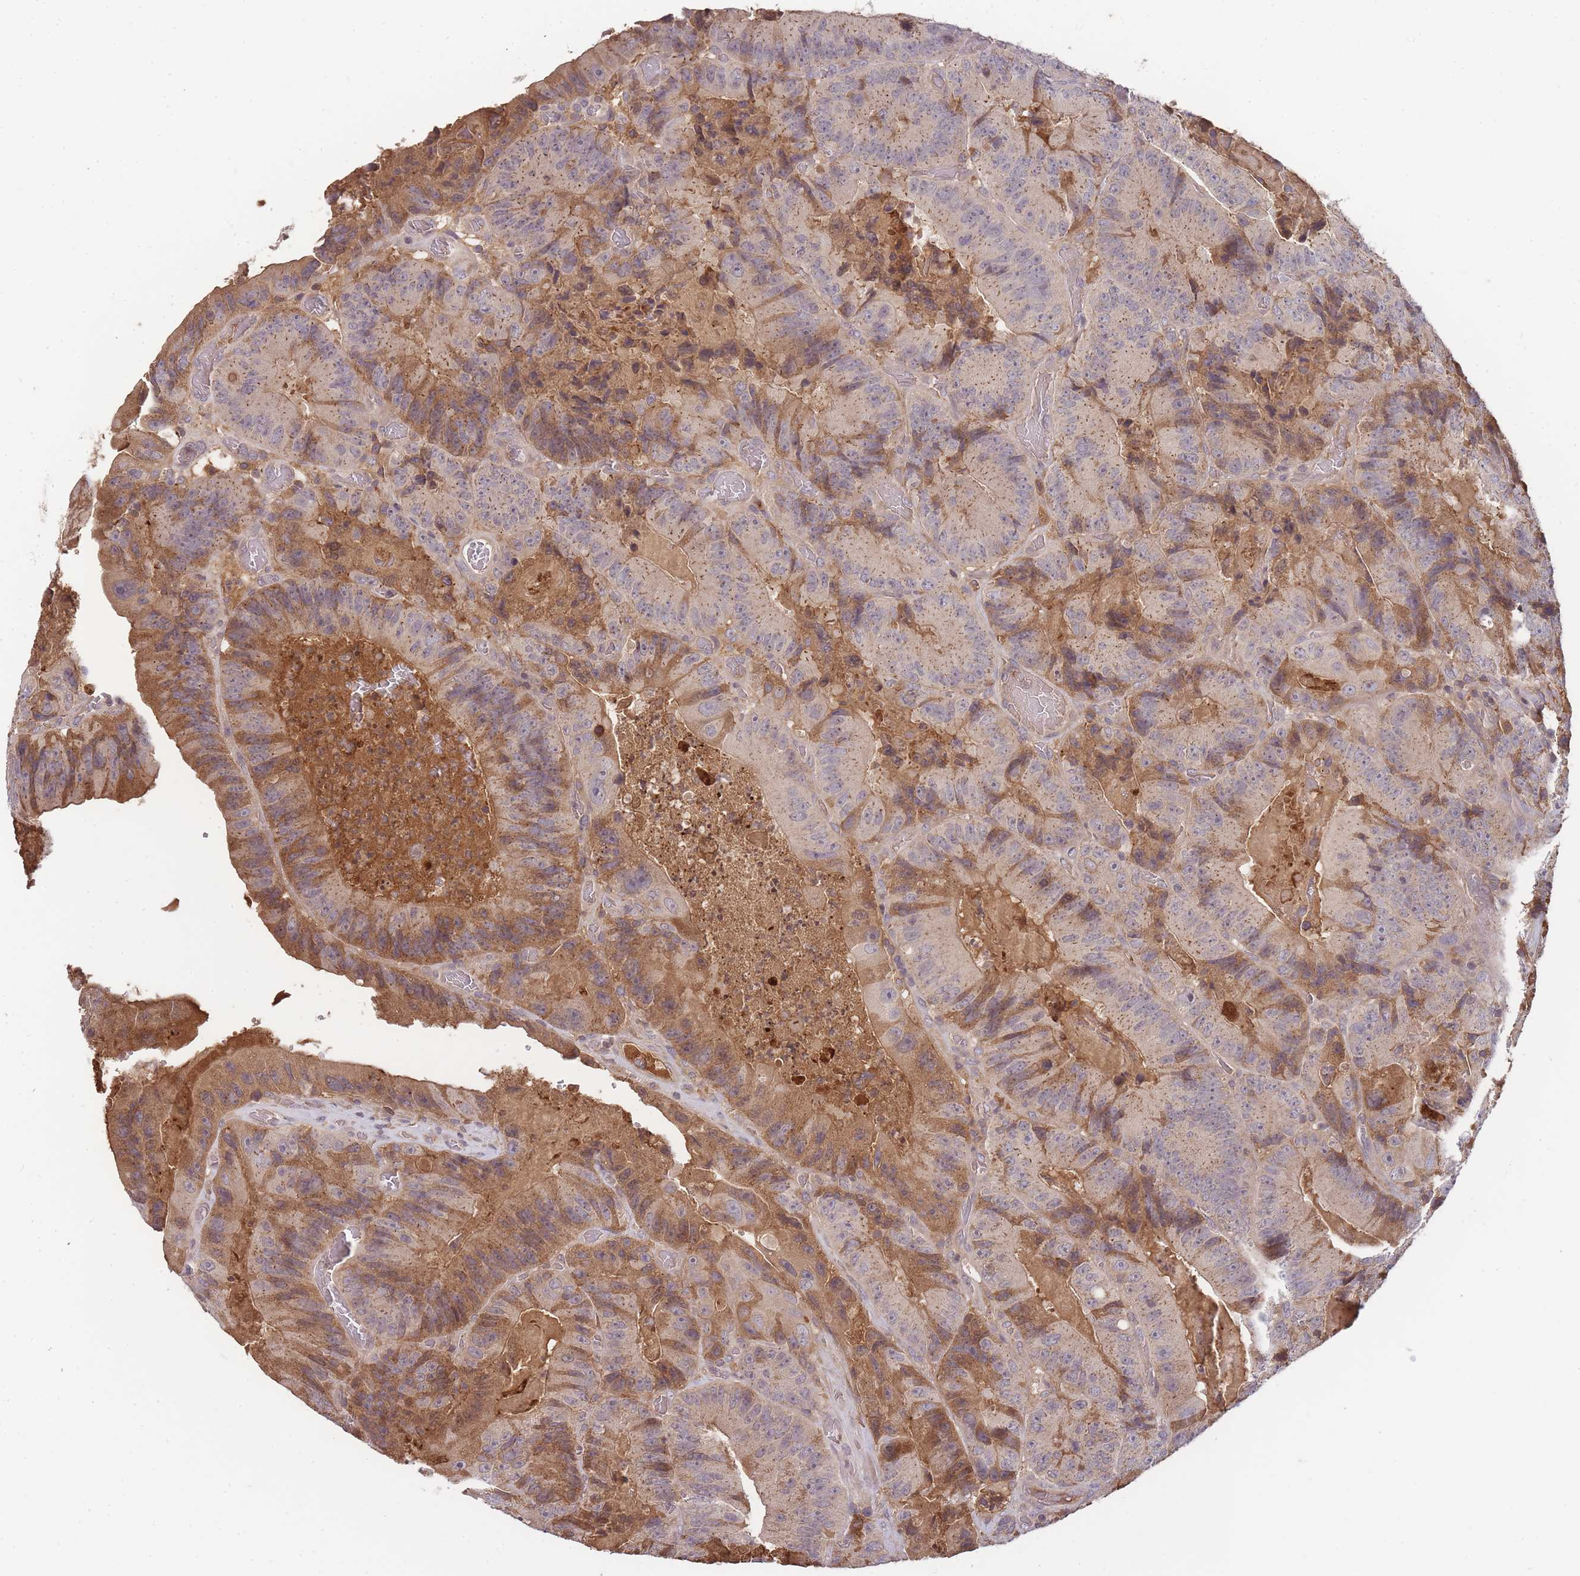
{"staining": {"intensity": "moderate", "quantity": "25%-75%", "location": "cytoplasmic/membranous"}, "tissue": "colorectal cancer", "cell_type": "Tumor cells", "image_type": "cancer", "snomed": [{"axis": "morphology", "description": "Adenocarcinoma, NOS"}, {"axis": "topography", "description": "Colon"}], "caption": "Human adenocarcinoma (colorectal) stained with a protein marker displays moderate staining in tumor cells.", "gene": "RALGDS", "patient": {"sex": "female", "age": 86}}